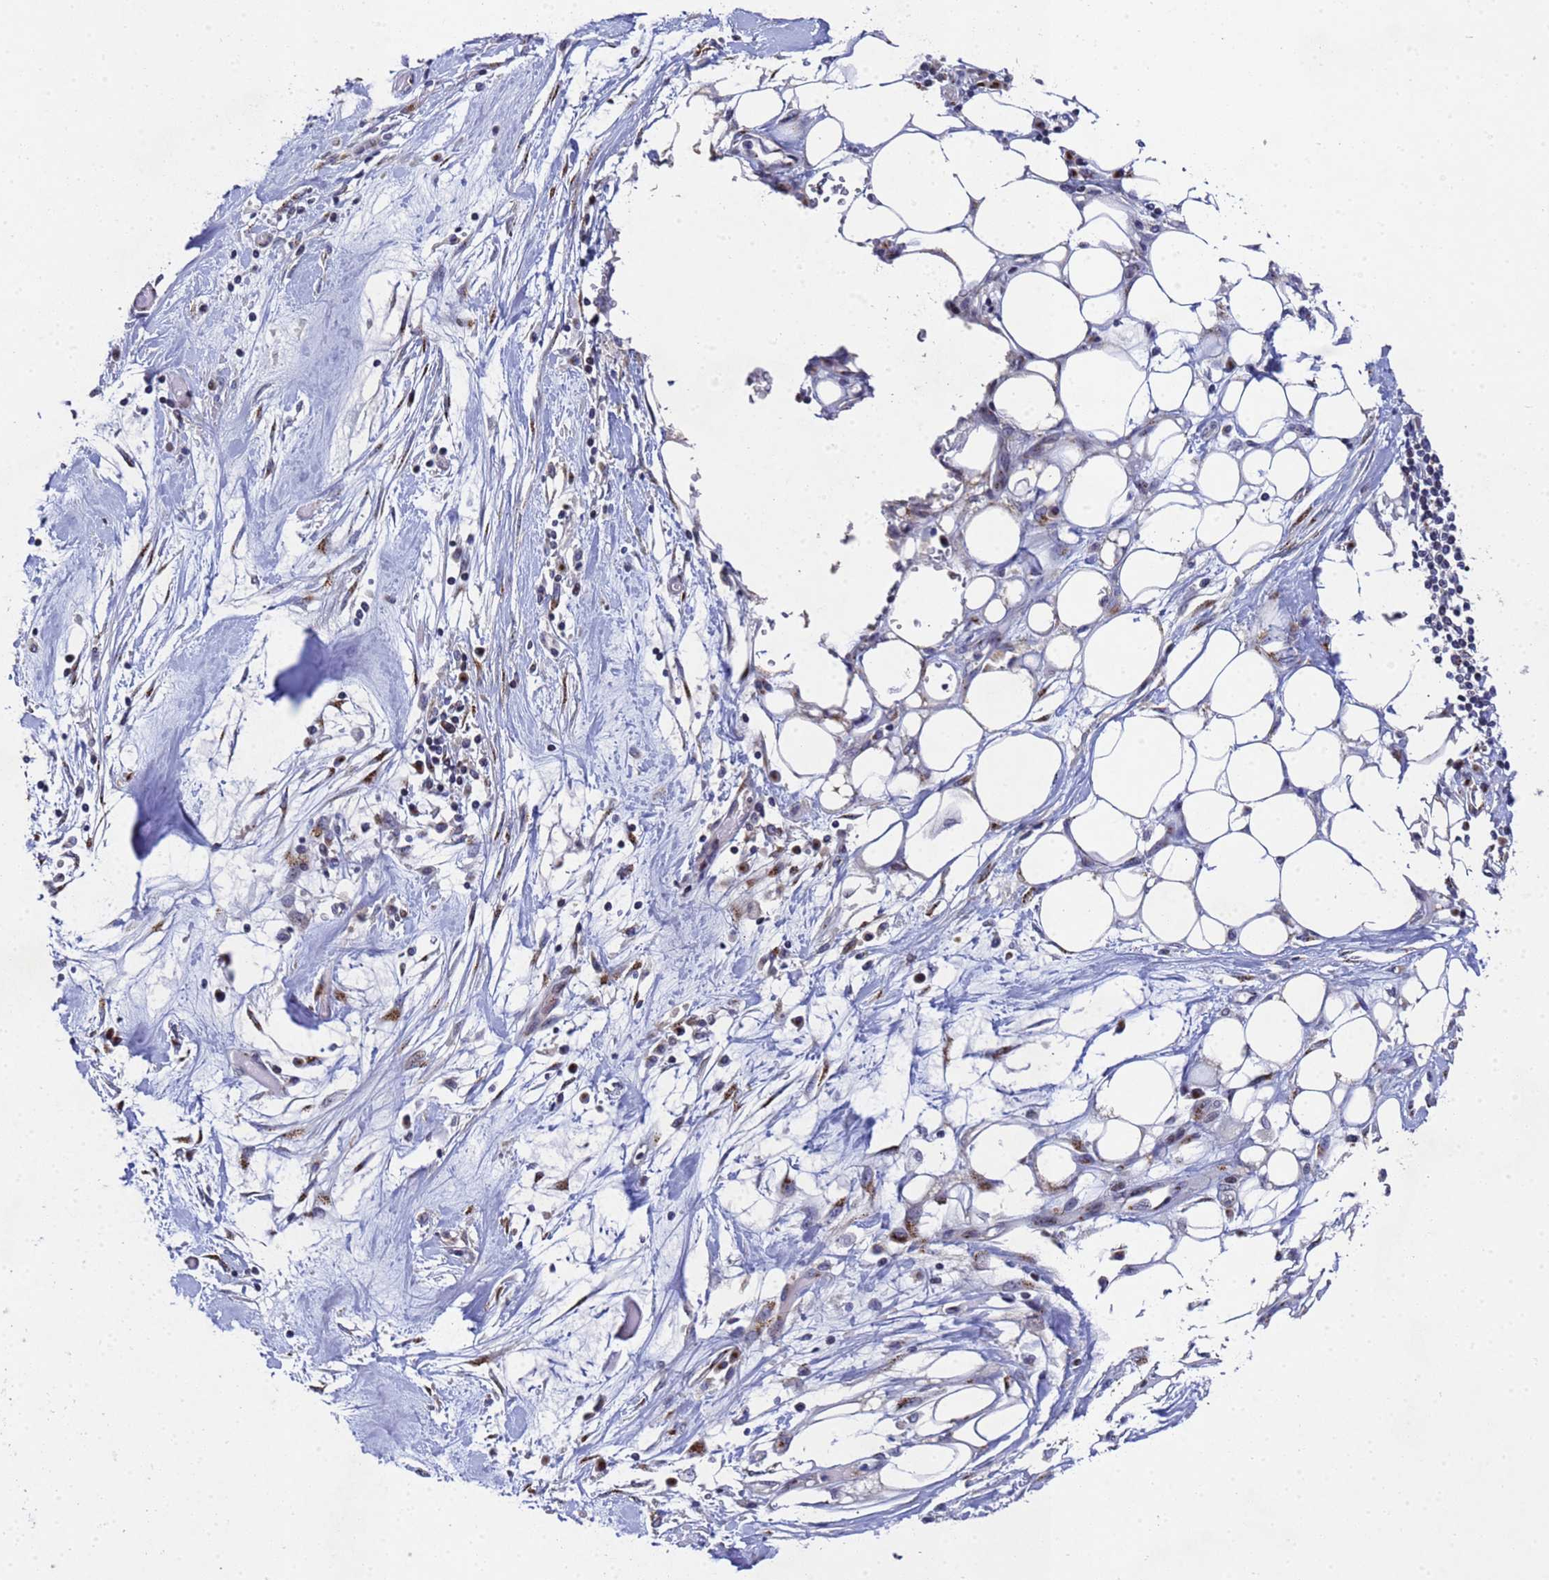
{"staining": {"intensity": "moderate", "quantity": "<25%", "location": "cytoplasmic/membranous"}, "tissue": "pancreatic cancer", "cell_type": "Tumor cells", "image_type": "cancer", "snomed": [{"axis": "morphology", "description": "Adenocarcinoma, NOS"}, {"axis": "topography", "description": "Pancreas"}], "caption": "Immunohistochemical staining of human pancreatic adenocarcinoma reveals low levels of moderate cytoplasmic/membranous protein expression in about <25% of tumor cells. Immunohistochemistry (ihc) stains the protein of interest in brown and the nuclei are stained blue.", "gene": "NSUN6", "patient": {"sex": "female", "age": 60}}